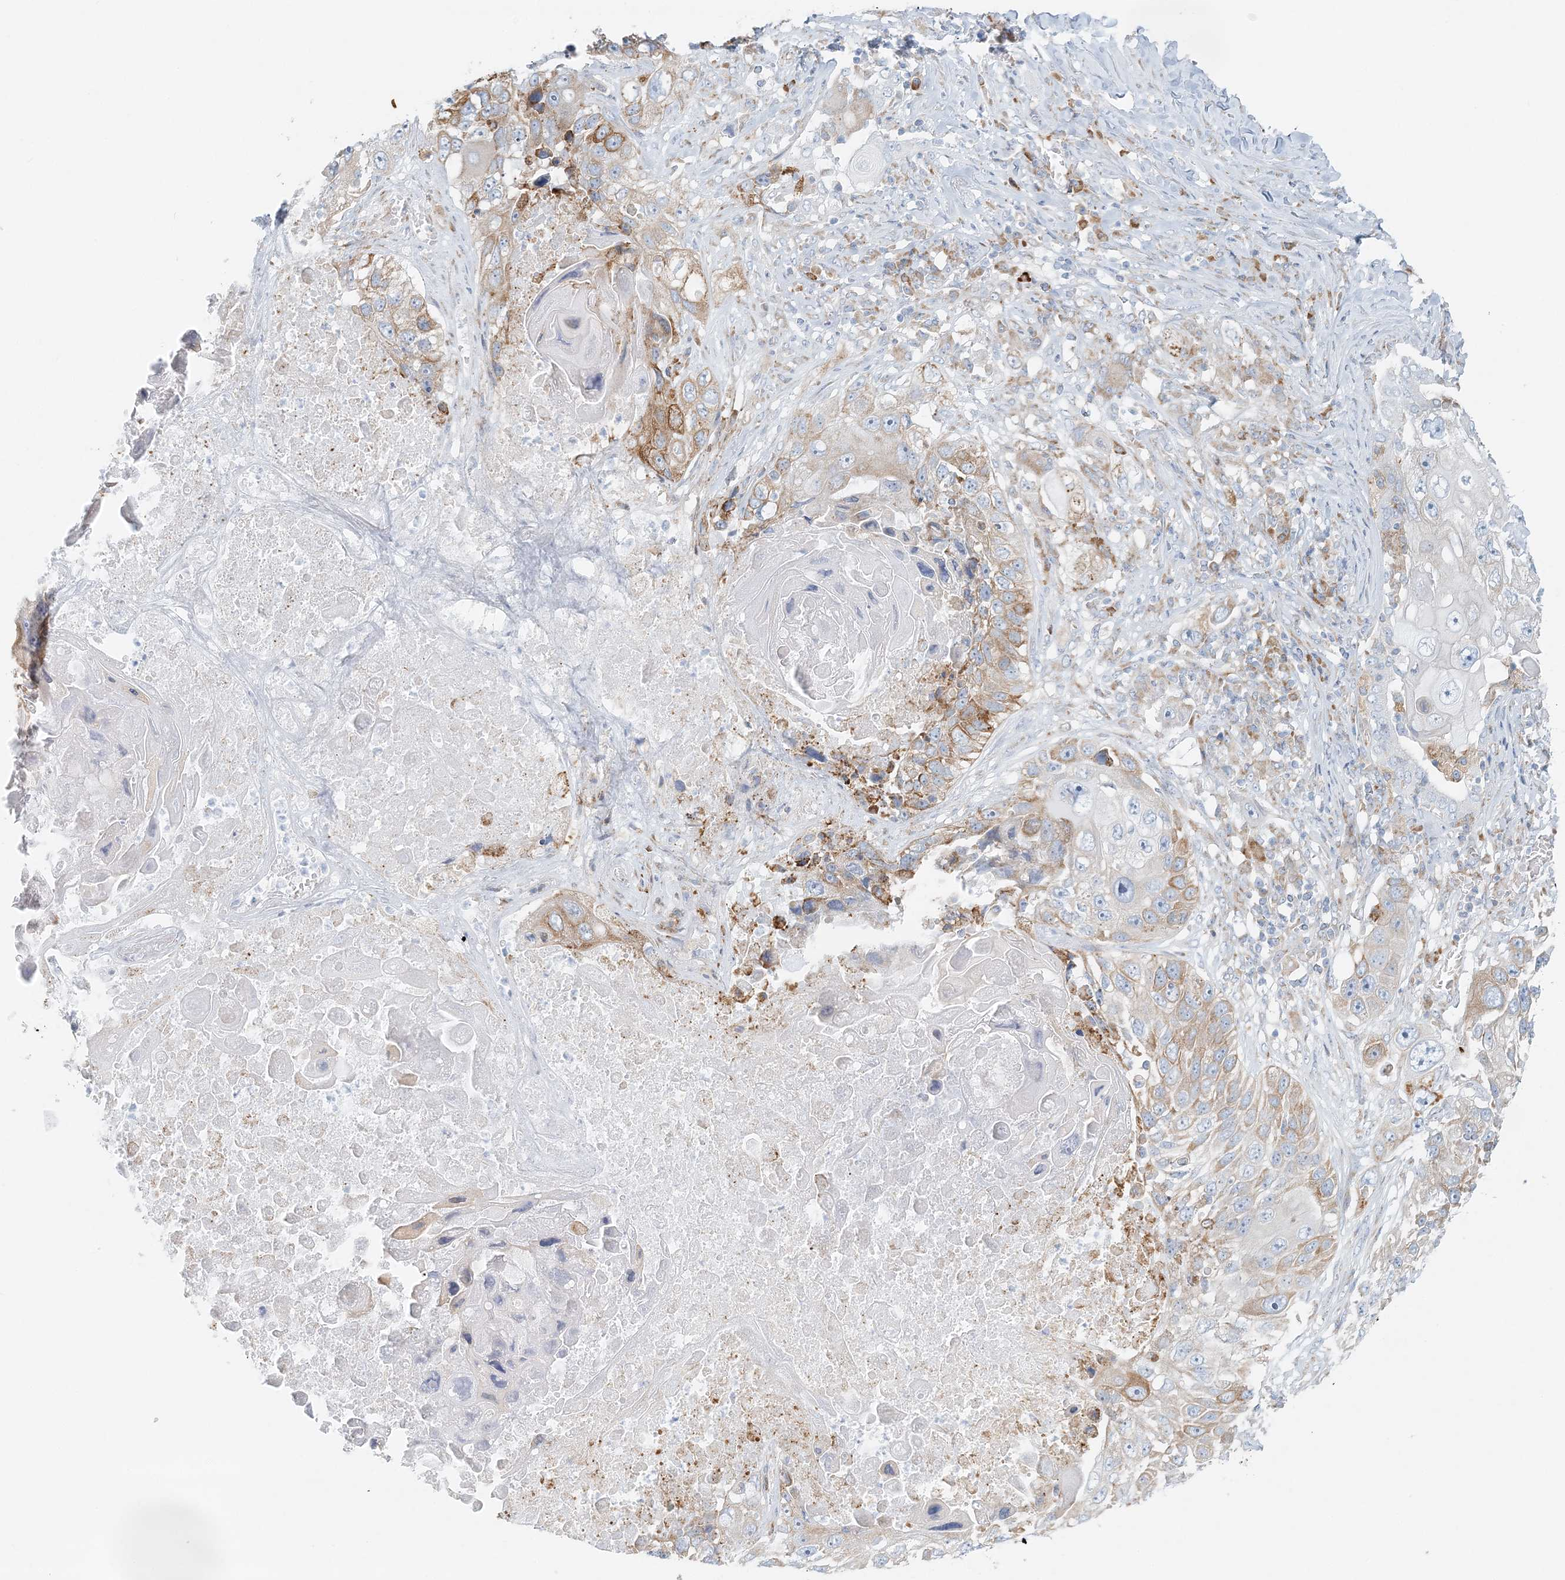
{"staining": {"intensity": "moderate", "quantity": "<25%", "location": "cytoplasmic/membranous"}, "tissue": "lung cancer", "cell_type": "Tumor cells", "image_type": "cancer", "snomed": [{"axis": "morphology", "description": "Squamous cell carcinoma, NOS"}, {"axis": "topography", "description": "Lung"}], "caption": "Lung cancer (squamous cell carcinoma) stained with IHC shows moderate cytoplasmic/membranous expression in about <25% of tumor cells.", "gene": "STK11IP", "patient": {"sex": "male", "age": 61}}